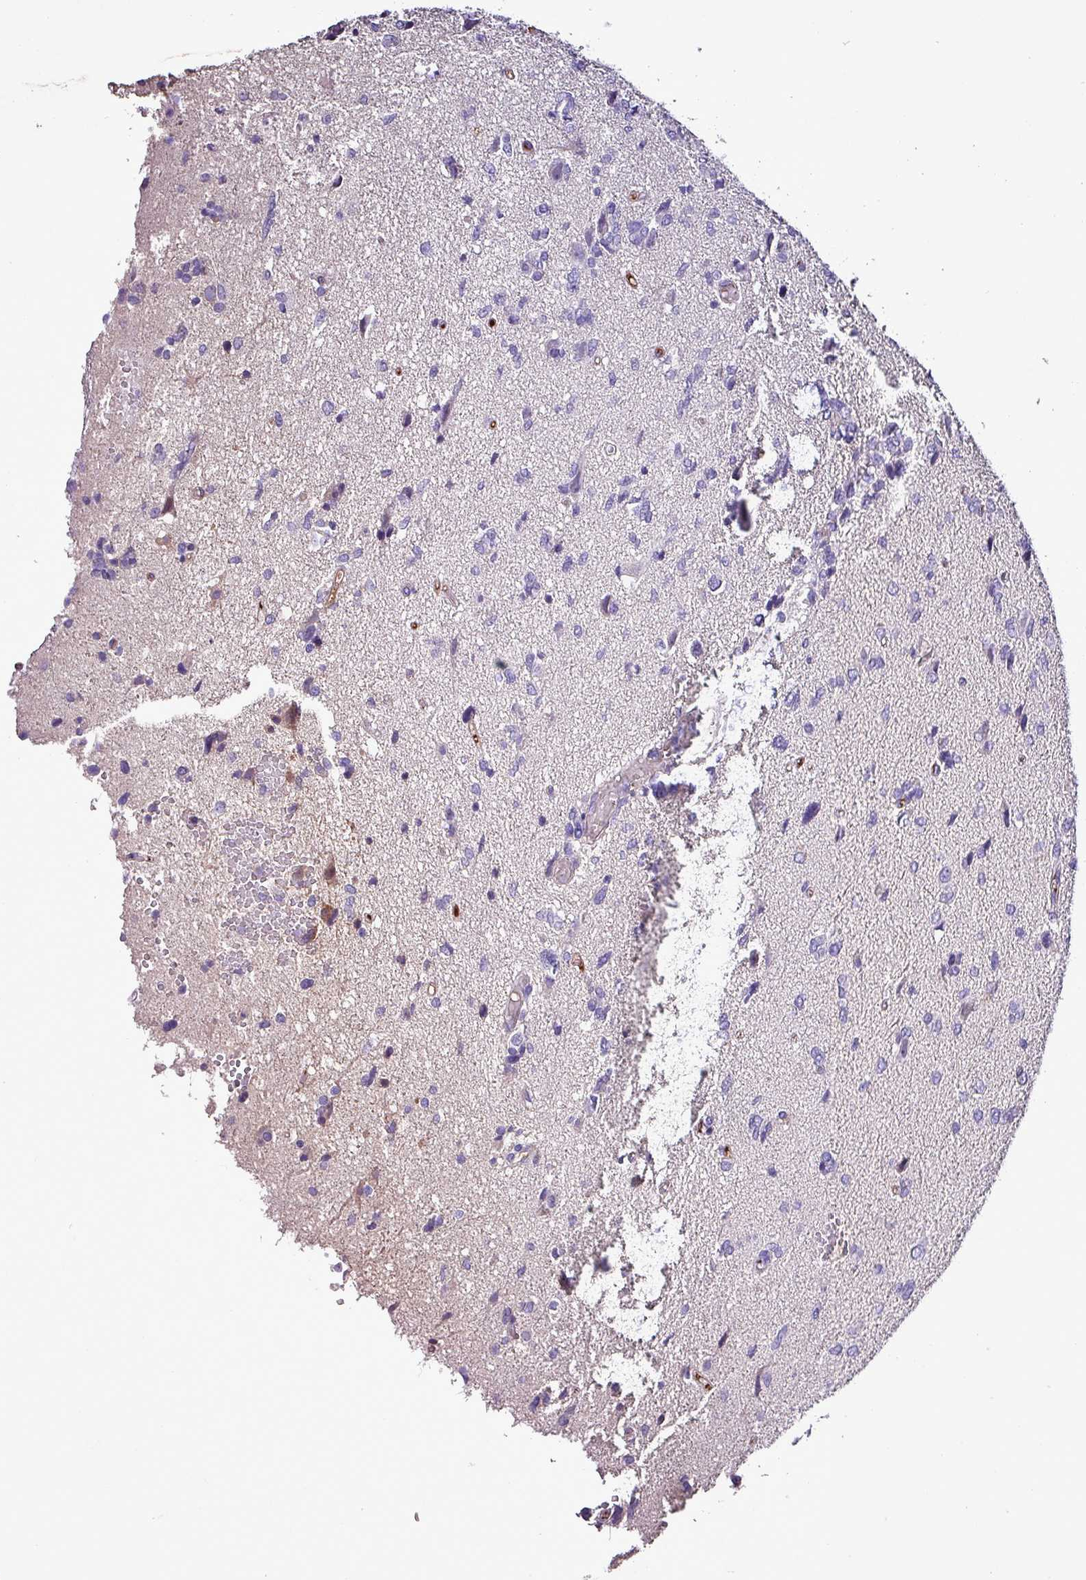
{"staining": {"intensity": "negative", "quantity": "none", "location": "none"}, "tissue": "glioma", "cell_type": "Tumor cells", "image_type": "cancer", "snomed": [{"axis": "morphology", "description": "Glioma, malignant, High grade"}, {"axis": "topography", "description": "Brain"}], "caption": "Tumor cells show no significant protein positivity in glioma.", "gene": "HP", "patient": {"sex": "female", "age": 59}}